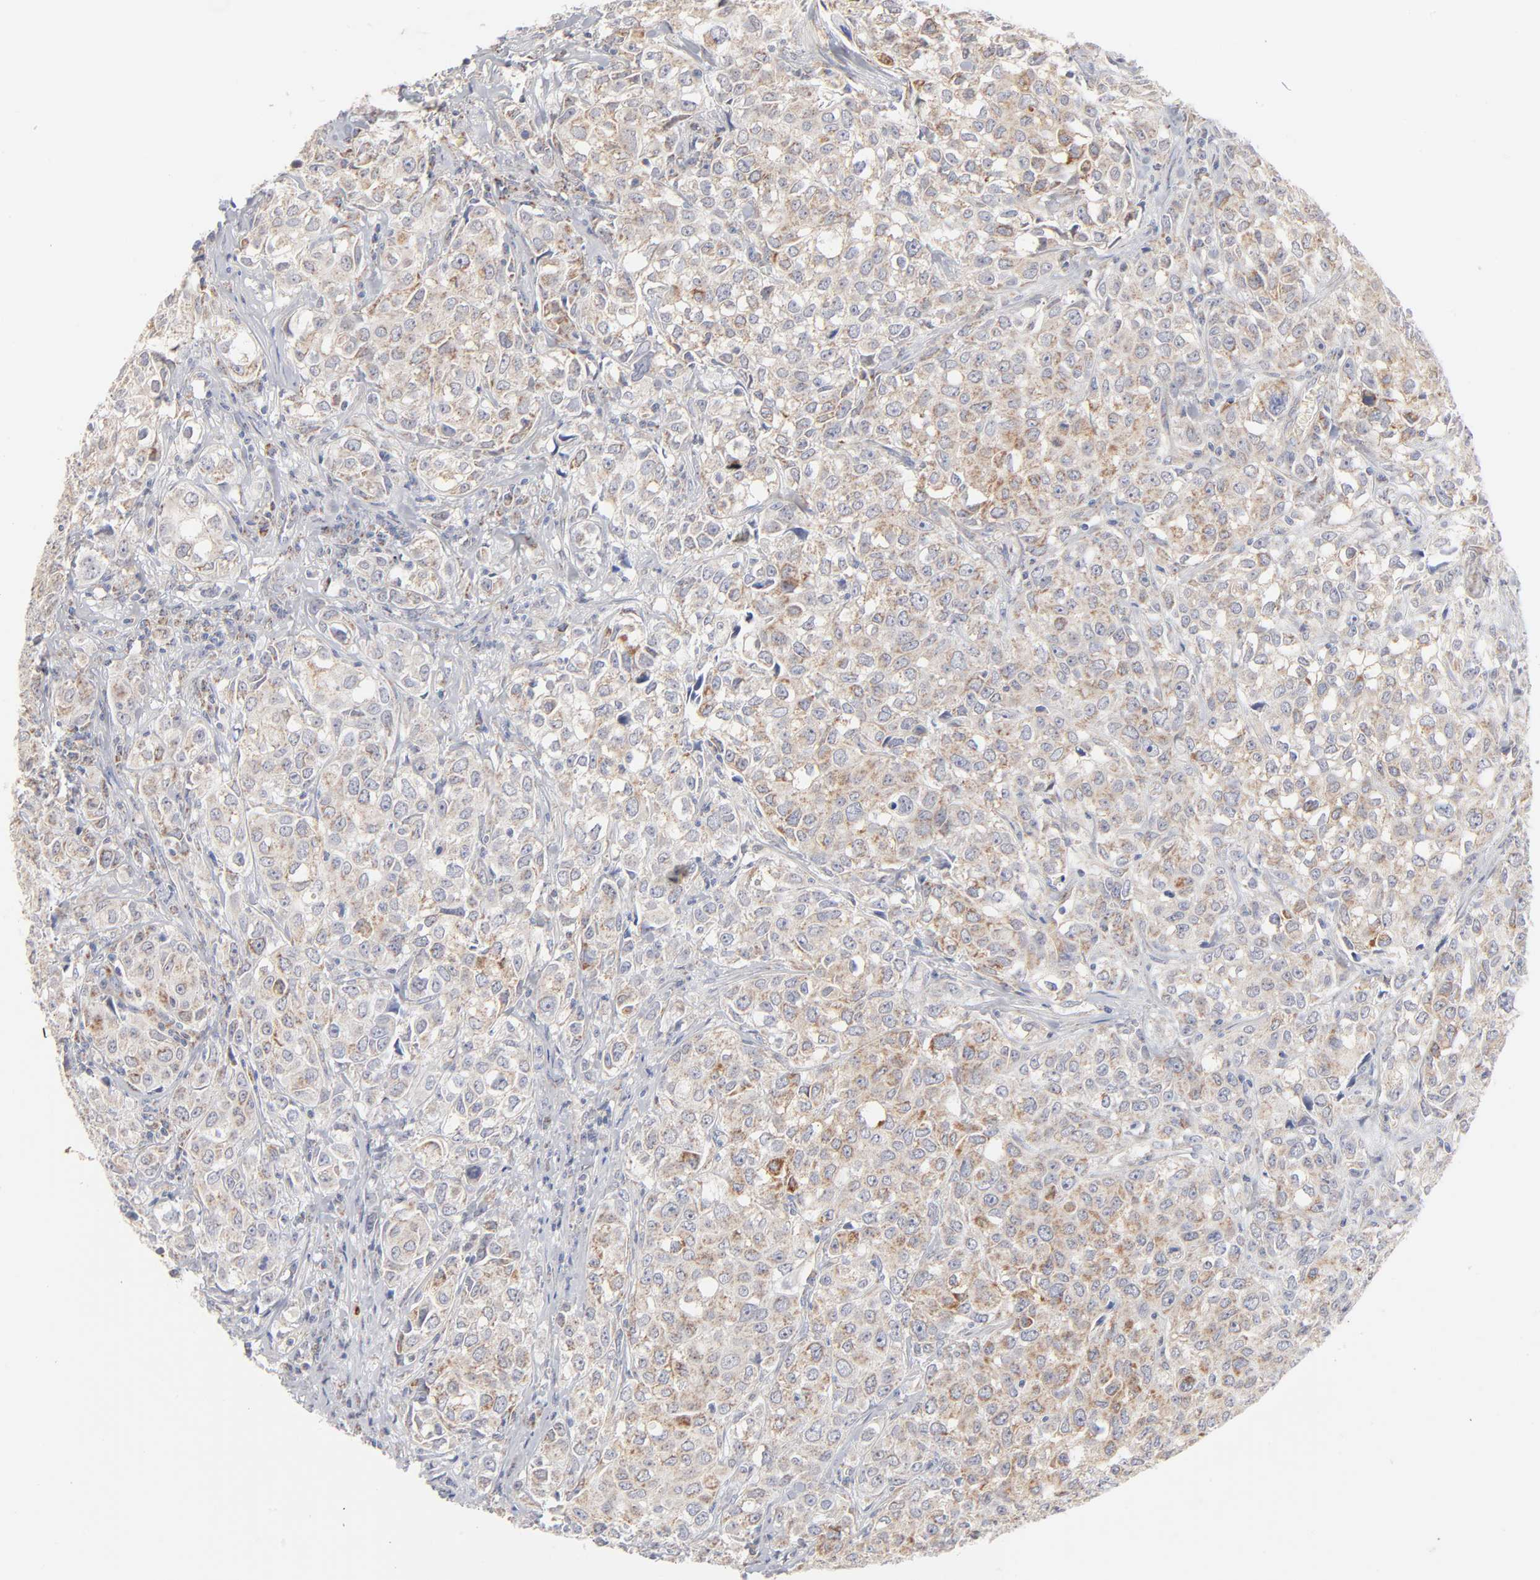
{"staining": {"intensity": "moderate", "quantity": ">75%", "location": "cytoplasmic/membranous"}, "tissue": "urothelial cancer", "cell_type": "Tumor cells", "image_type": "cancer", "snomed": [{"axis": "morphology", "description": "Urothelial carcinoma, High grade"}, {"axis": "topography", "description": "Urinary bladder"}], "caption": "Immunohistochemistry photomicrograph of neoplastic tissue: urothelial carcinoma (high-grade) stained using IHC reveals medium levels of moderate protein expression localized specifically in the cytoplasmic/membranous of tumor cells, appearing as a cytoplasmic/membranous brown color.", "gene": "MRPL58", "patient": {"sex": "female", "age": 75}}